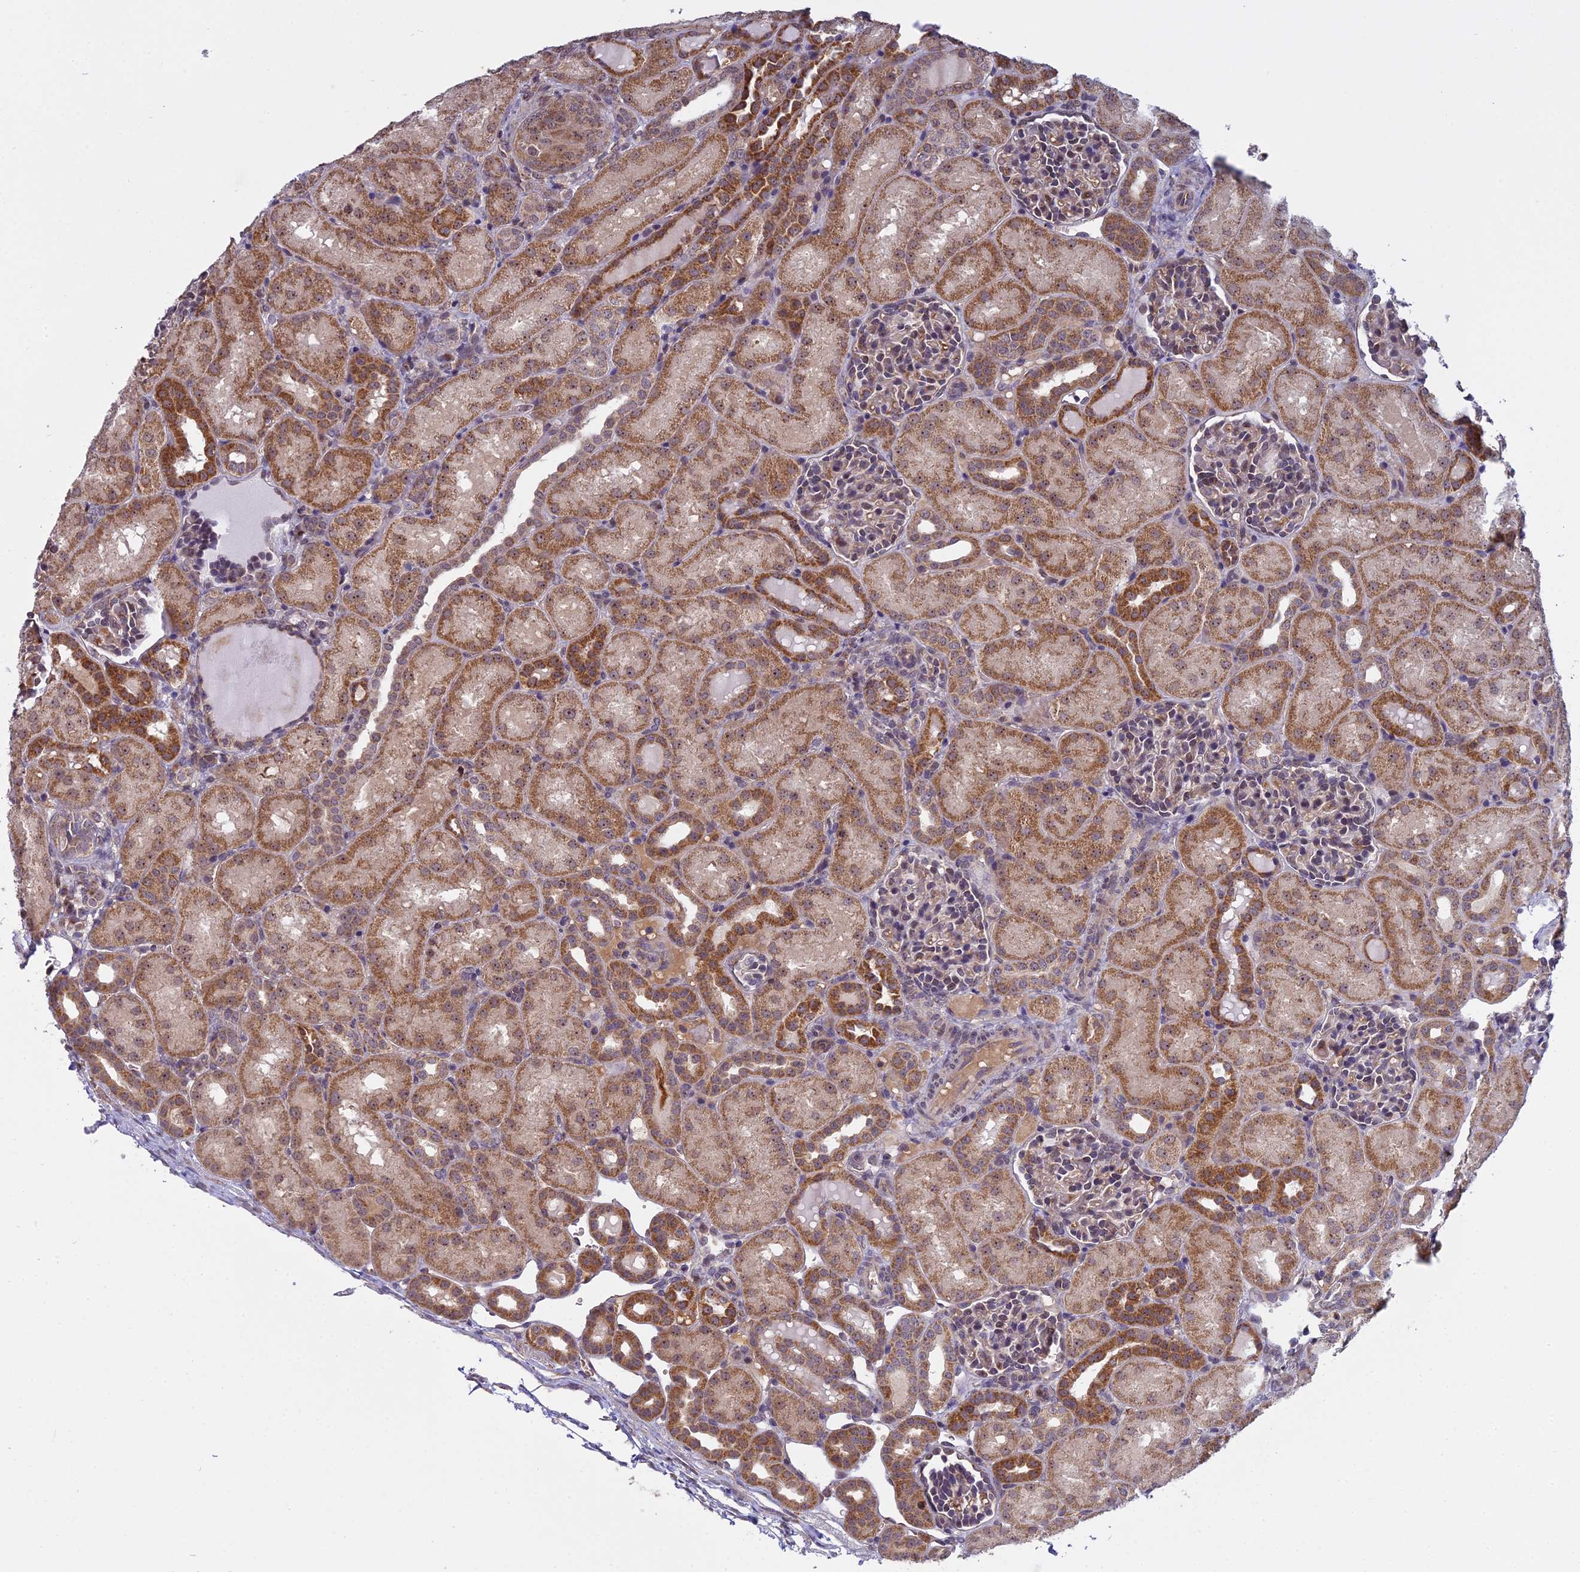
{"staining": {"intensity": "weak", "quantity": "25%-75%", "location": "cytoplasmic/membranous,nuclear"}, "tissue": "kidney", "cell_type": "Cells in glomeruli", "image_type": "normal", "snomed": [{"axis": "morphology", "description": "Normal tissue, NOS"}, {"axis": "topography", "description": "Kidney"}], "caption": "Immunohistochemical staining of normal kidney reveals low levels of weak cytoplasmic/membranous,nuclear staining in approximately 25%-75% of cells in glomeruli. The staining was performed using DAB (3,3'-diaminobenzidine), with brown indicating positive protein expression. Nuclei are stained blue with hematoxylin.", "gene": "MEOX1", "patient": {"sex": "male", "age": 1}}